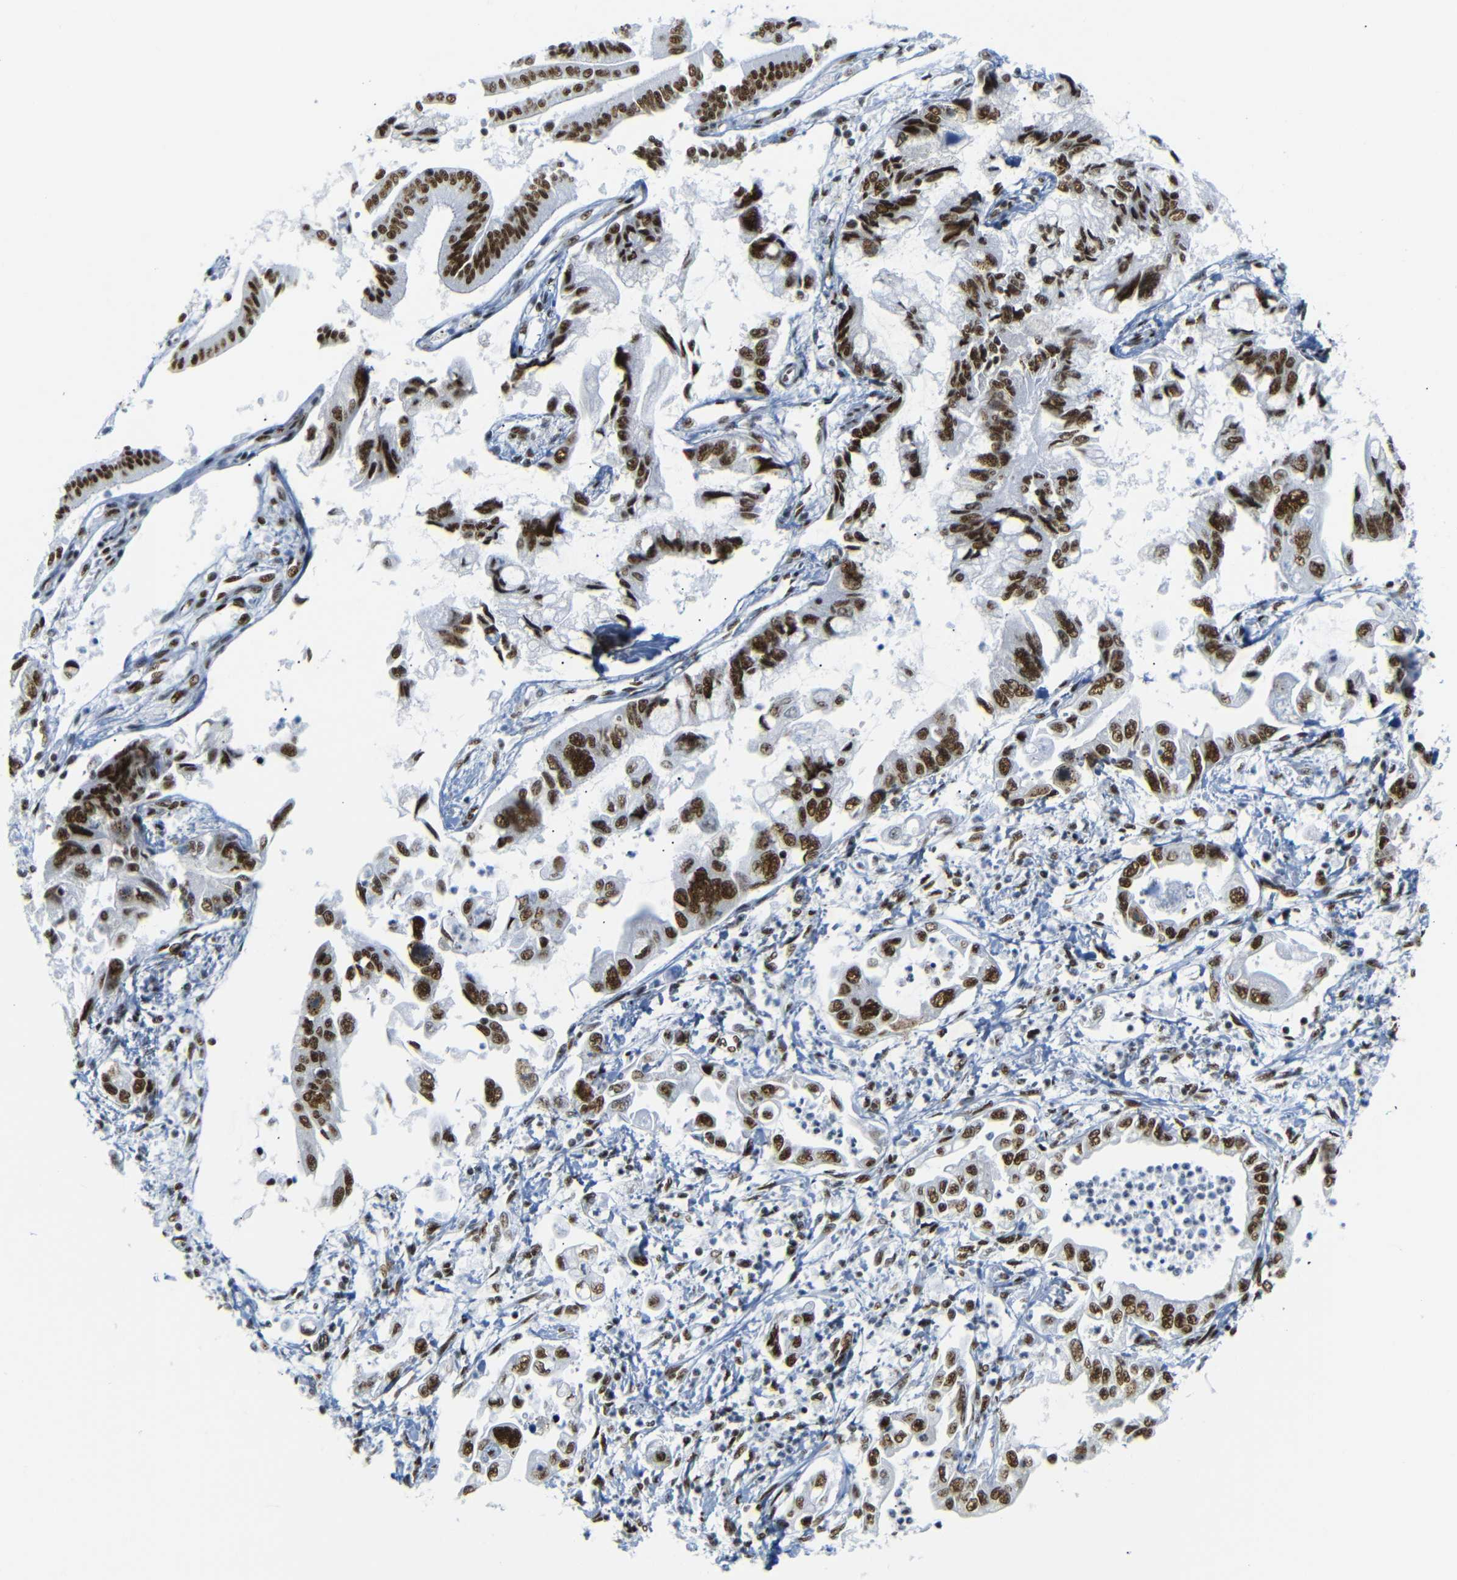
{"staining": {"intensity": "strong", "quantity": ">75%", "location": "nuclear"}, "tissue": "pancreatic cancer", "cell_type": "Tumor cells", "image_type": "cancer", "snomed": [{"axis": "morphology", "description": "Adenocarcinoma, NOS"}, {"axis": "topography", "description": "Pancreas"}], "caption": "DAB immunohistochemical staining of pancreatic cancer demonstrates strong nuclear protein staining in about >75% of tumor cells.", "gene": "TRA2B", "patient": {"sex": "male", "age": 56}}